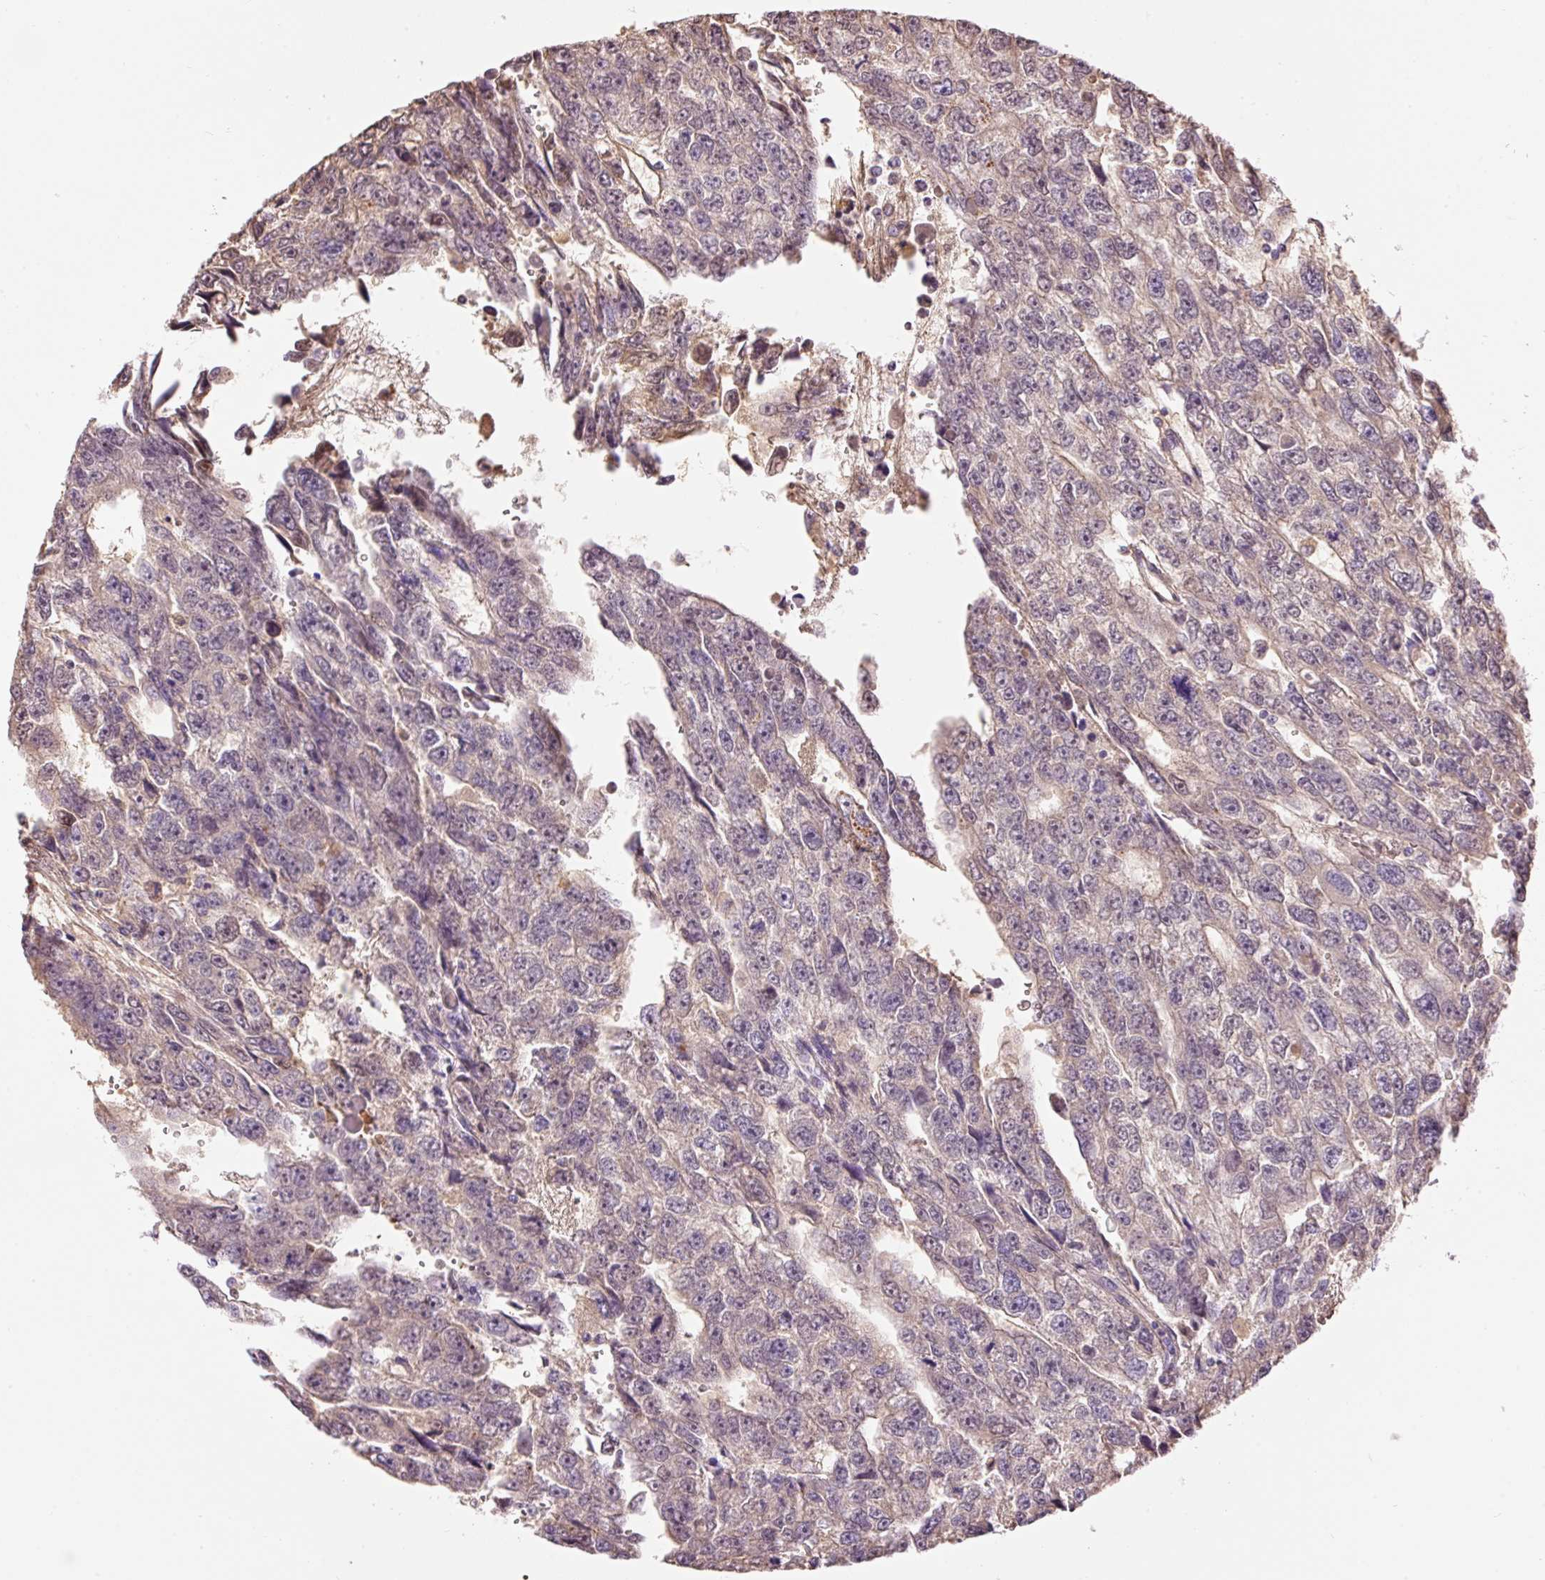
{"staining": {"intensity": "weak", "quantity": "25%-75%", "location": "cytoplasmic/membranous"}, "tissue": "testis cancer", "cell_type": "Tumor cells", "image_type": "cancer", "snomed": [{"axis": "morphology", "description": "Carcinoma, Embryonal, NOS"}, {"axis": "topography", "description": "Testis"}], "caption": "Testis cancer stained for a protein (brown) shows weak cytoplasmic/membranous positive staining in about 25%-75% of tumor cells.", "gene": "PRPF38B", "patient": {"sex": "male", "age": 20}}